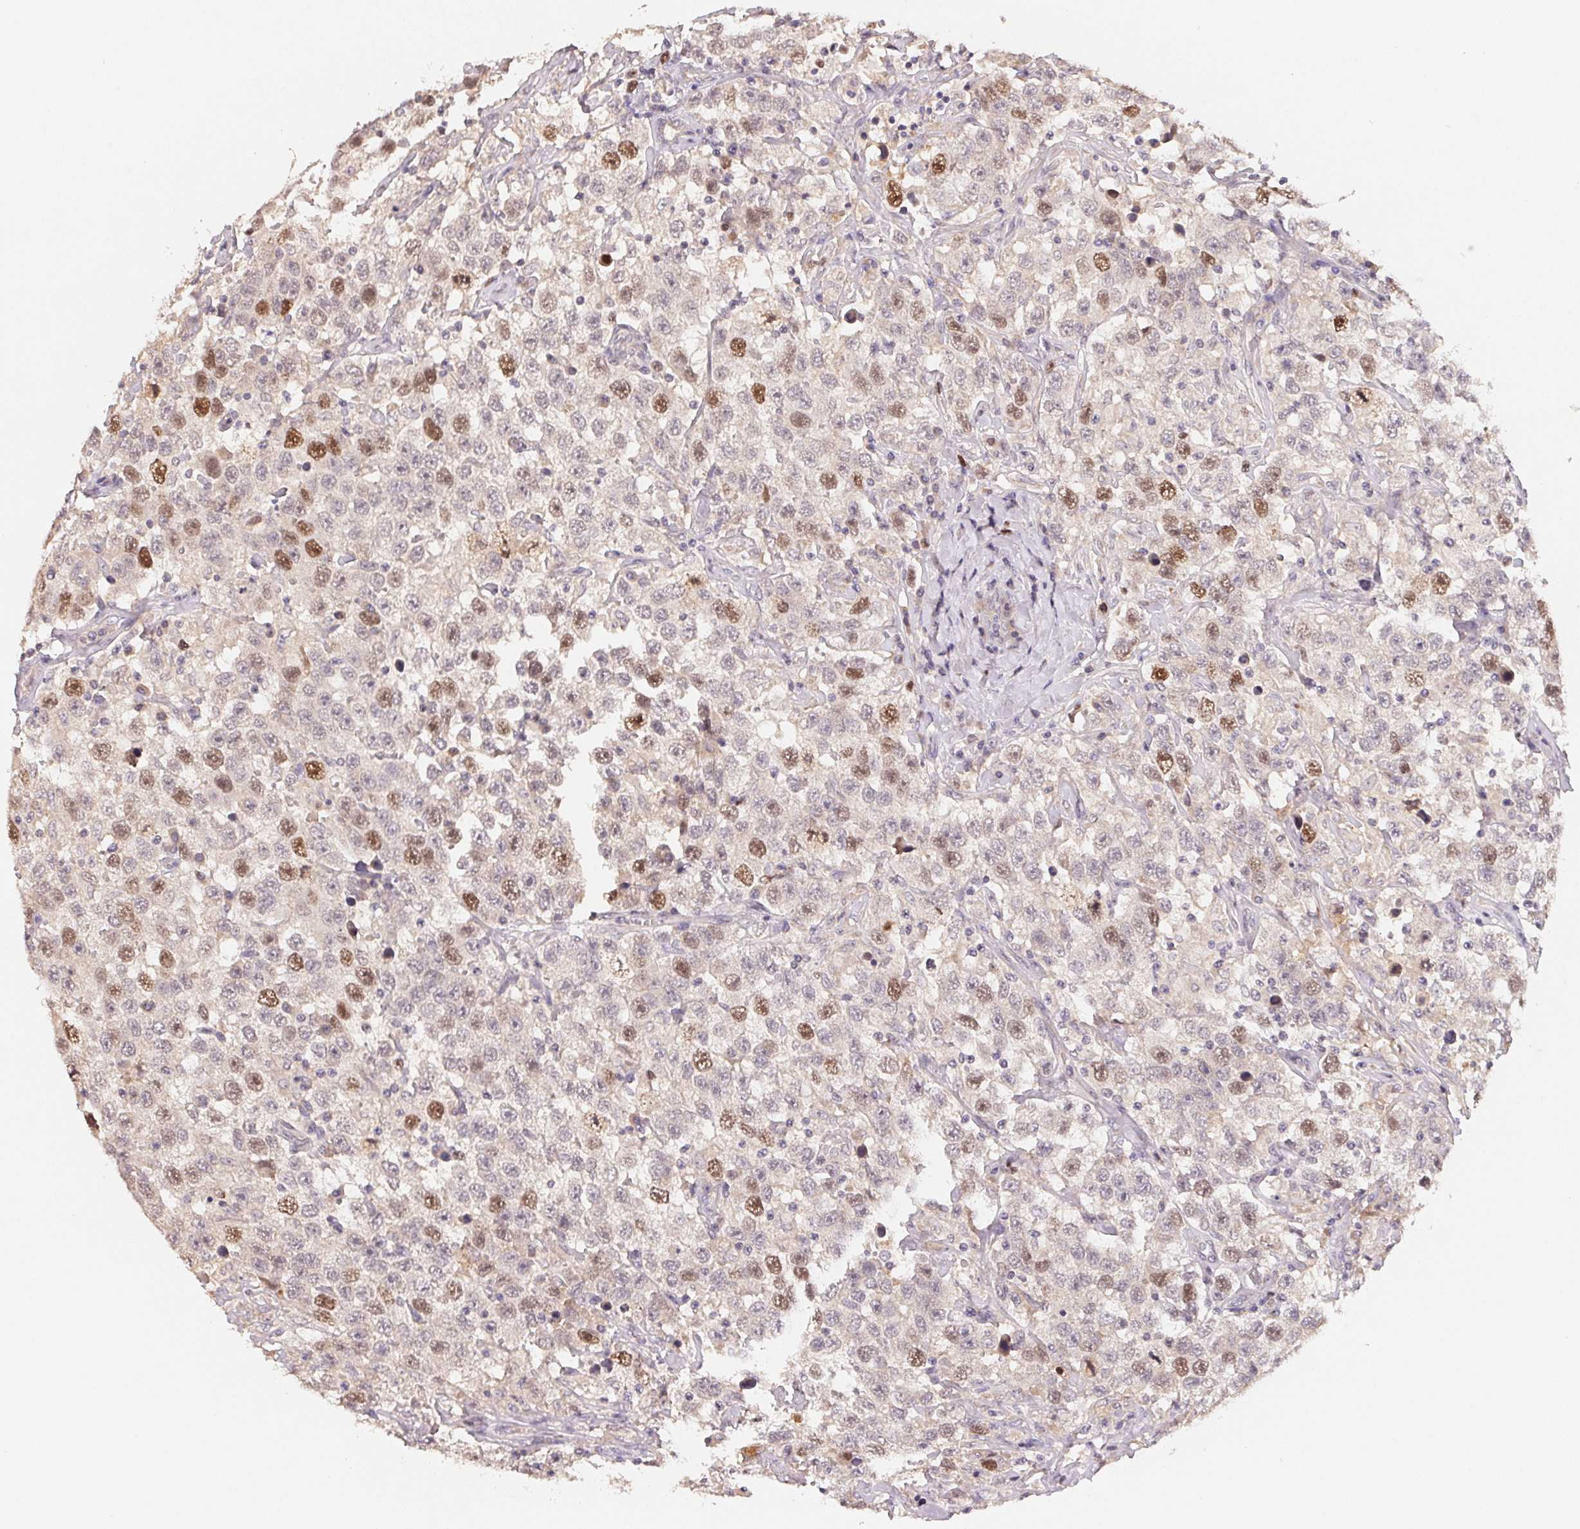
{"staining": {"intensity": "moderate", "quantity": "<25%", "location": "nuclear"}, "tissue": "testis cancer", "cell_type": "Tumor cells", "image_type": "cancer", "snomed": [{"axis": "morphology", "description": "Seminoma, NOS"}, {"axis": "topography", "description": "Testis"}], "caption": "A histopathology image showing moderate nuclear expression in about <25% of tumor cells in testis seminoma, as visualized by brown immunohistochemical staining.", "gene": "KIFC1", "patient": {"sex": "male", "age": 41}}